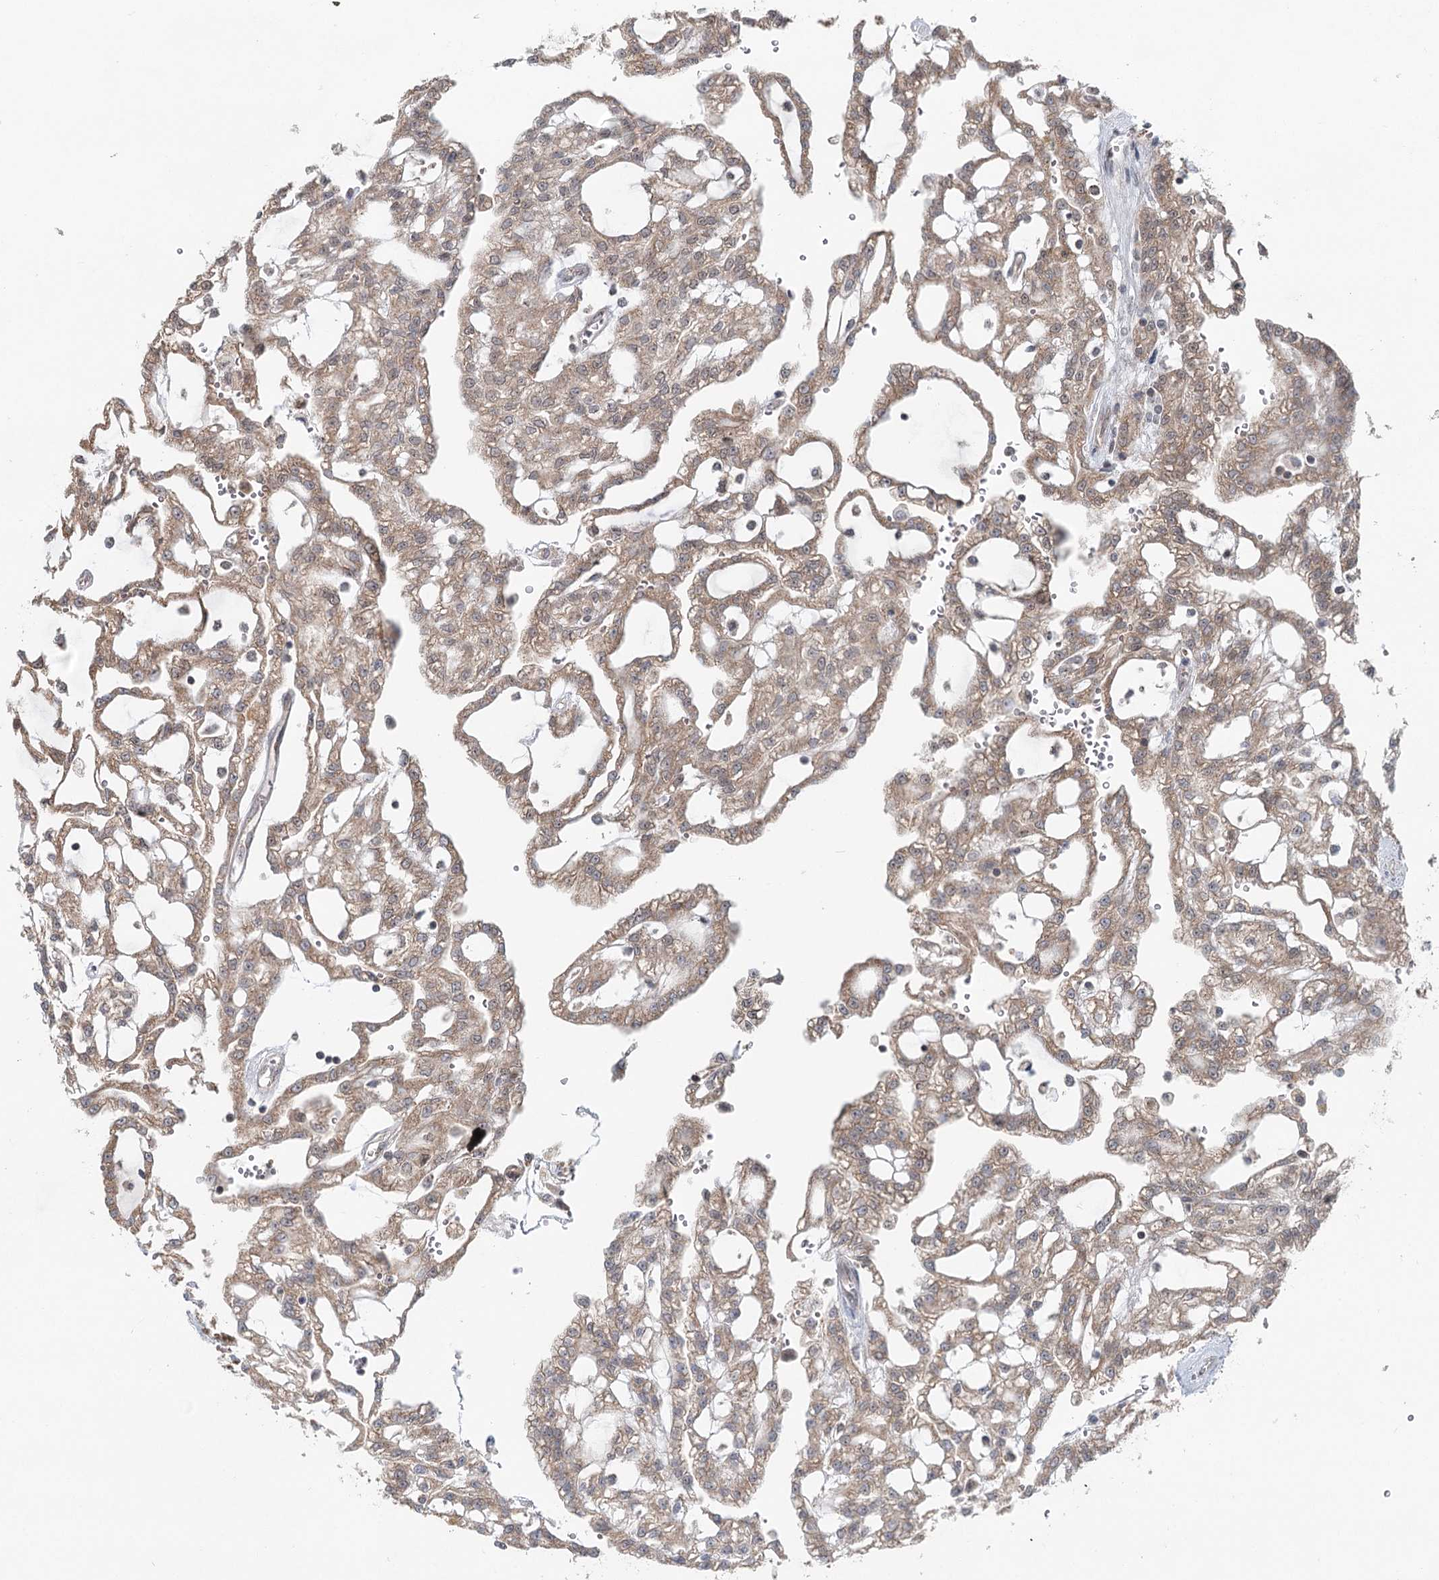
{"staining": {"intensity": "moderate", "quantity": ">75%", "location": "cytoplasmic/membranous,nuclear"}, "tissue": "renal cancer", "cell_type": "Tumor cells", "image_type": "cancer", "snomed": [{"axis": "morphology", "description": "Adenocarcinoma, NOS"}, {"axis": "topography", "description": "Kidney"}], "caption": "Brown immunohistochemical staining in renal cancer (adenocarcinoma) demonstrates moderate cytoplasmic/membranous and nuclear expression in about >75% of tumor cells. (brown staining indicates protein expression, while blue staining denotes nuclei).", "gene": "GPALPP1", "patient": {"sex": "male", "age": 63}}